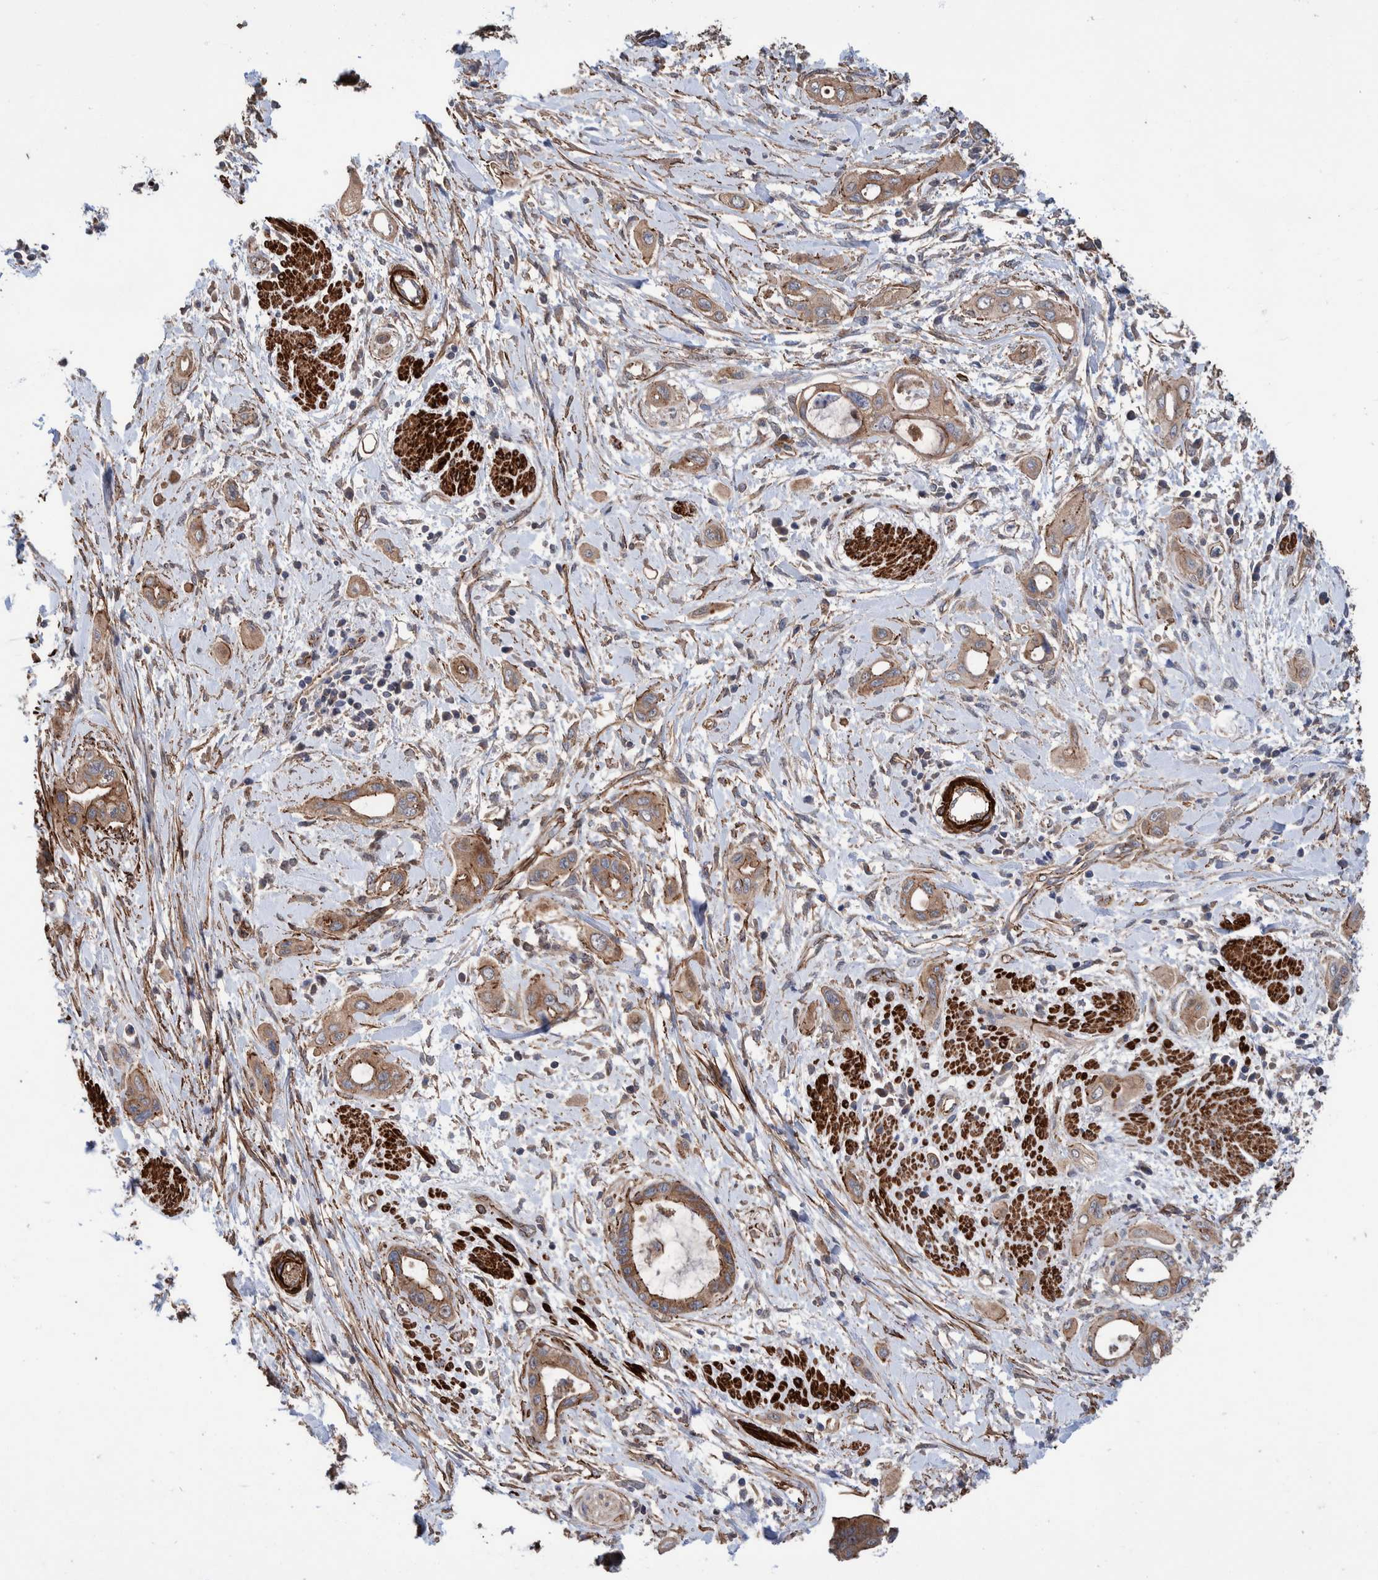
{"staining": {"intensity": "weak", "quantity": ">75%", "location": "cytoplasmic/membranous"}, "tissue": "pancreatic cancer", "cell_type": "Tumor cells", "image_type": "cancer", "snomed": [{"axis": "morphology", "description": "Adenocarcinoma, NOS"}, {"axis": "topography", "description": "Pancreas"}], "caption": "A photomicrograph of pancreatic cancer (adenocarcinoma) stained for a protein shows weak cytoplasmic/membranous brown staining in tumor cells.", "gene": "SLC25A10", "patient": {"sex": "male", "age": 59}}